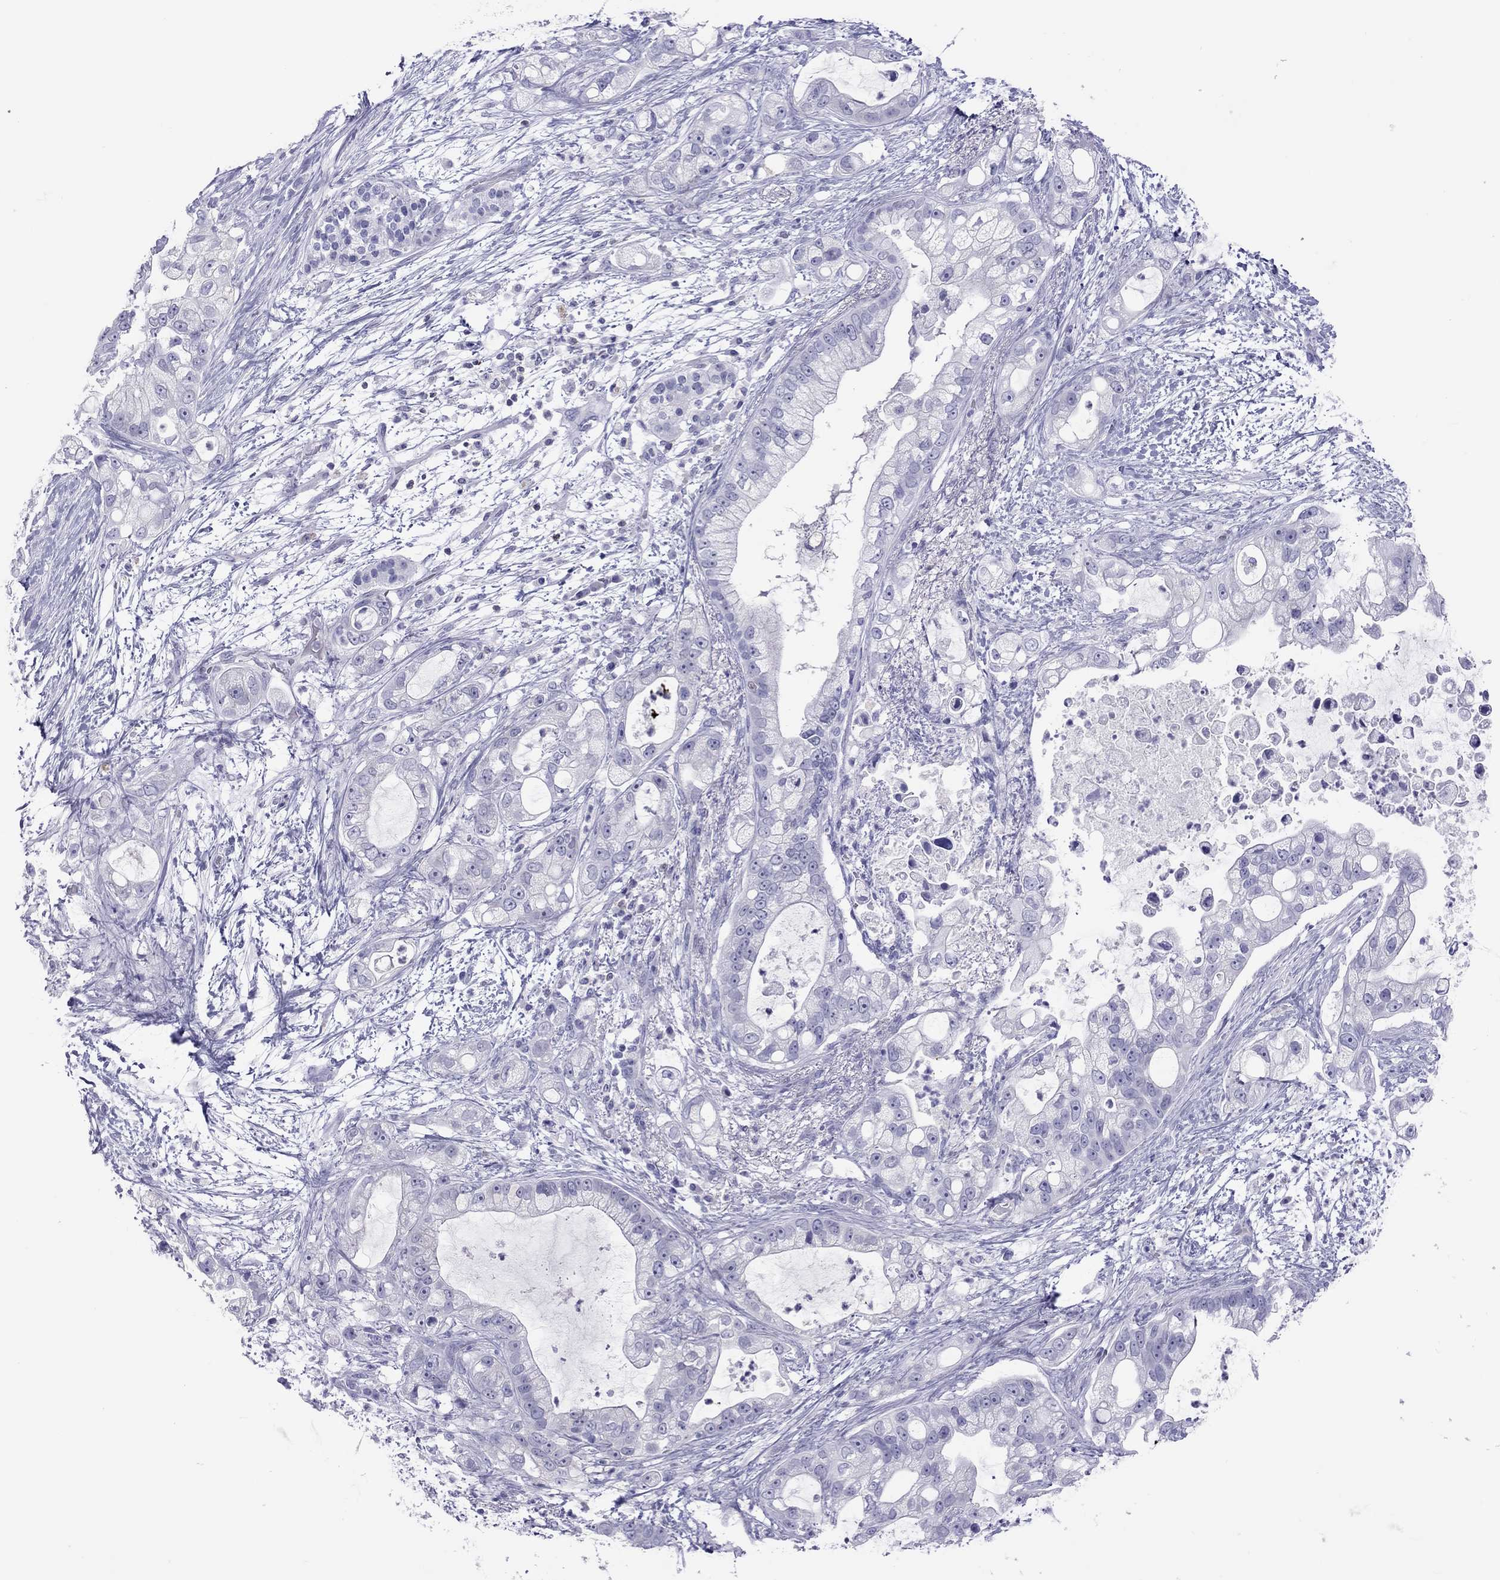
{"staining": {"intensity": "negative", "quantity": "none", "location": "none"}, "tissue": "pancreatic cancer", "cell_type": "Tumor cells", "image_type": "cancer", "snomed": [{"axis": "morphology", "description": "Adenocarcinoma, NOS"}, {"axis": "topography", "description": "Pancreas"}], "caption": "Adenocarcinoma (pancreatic) was stained to show a protein in brown. There is no significant positivity in tumor cells. (DAB (3,3'-diaminobenzidine) IHC, high magnification).", "gene": "STAG3", "patient": {"sex": "female", "age": 69}}